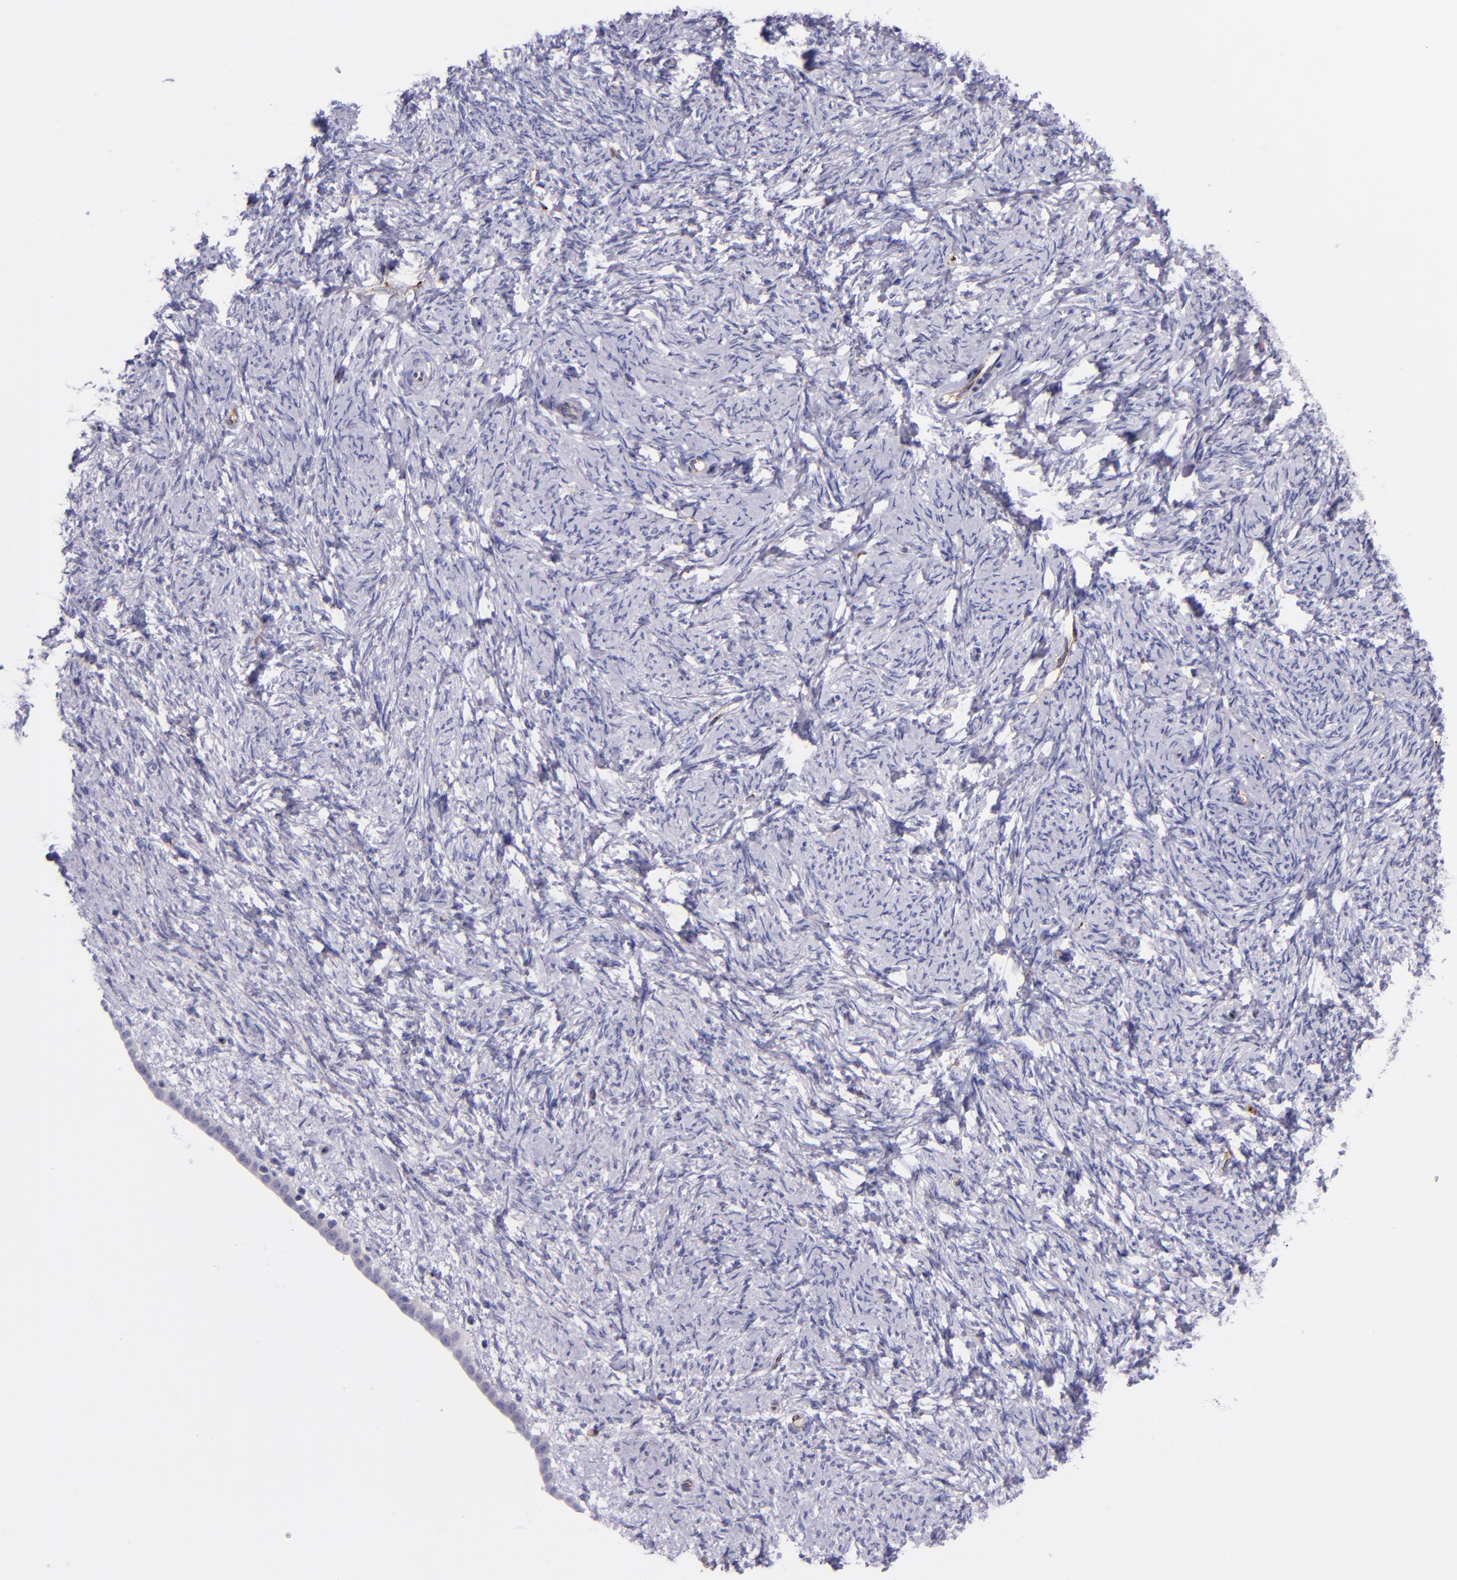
{"staining": {"intensity": "negative", "quantity": "none", "location": "none"}, "tissue": "ovarian cancer", "cell_type": "Tumor cells", "image_type": "cancer", "snomed": [{"axis": "morphology", "description": "Normal tissue, NOS"}, {"axis": "morphology", "description": "Cystadenocarcinoma, serous, NOS"}, {"axis": "topography", "description": "Ovary"}], "caption": "An IHC photomicrograph of ovarian cancer (serous cystadenocarcinoma) is shown. There is no staining in tumor cells of ovarian cancer (serous cystadenocarcinoma).", "gene": "NOS3", "patient": {"sex": "female", "age": 62}}